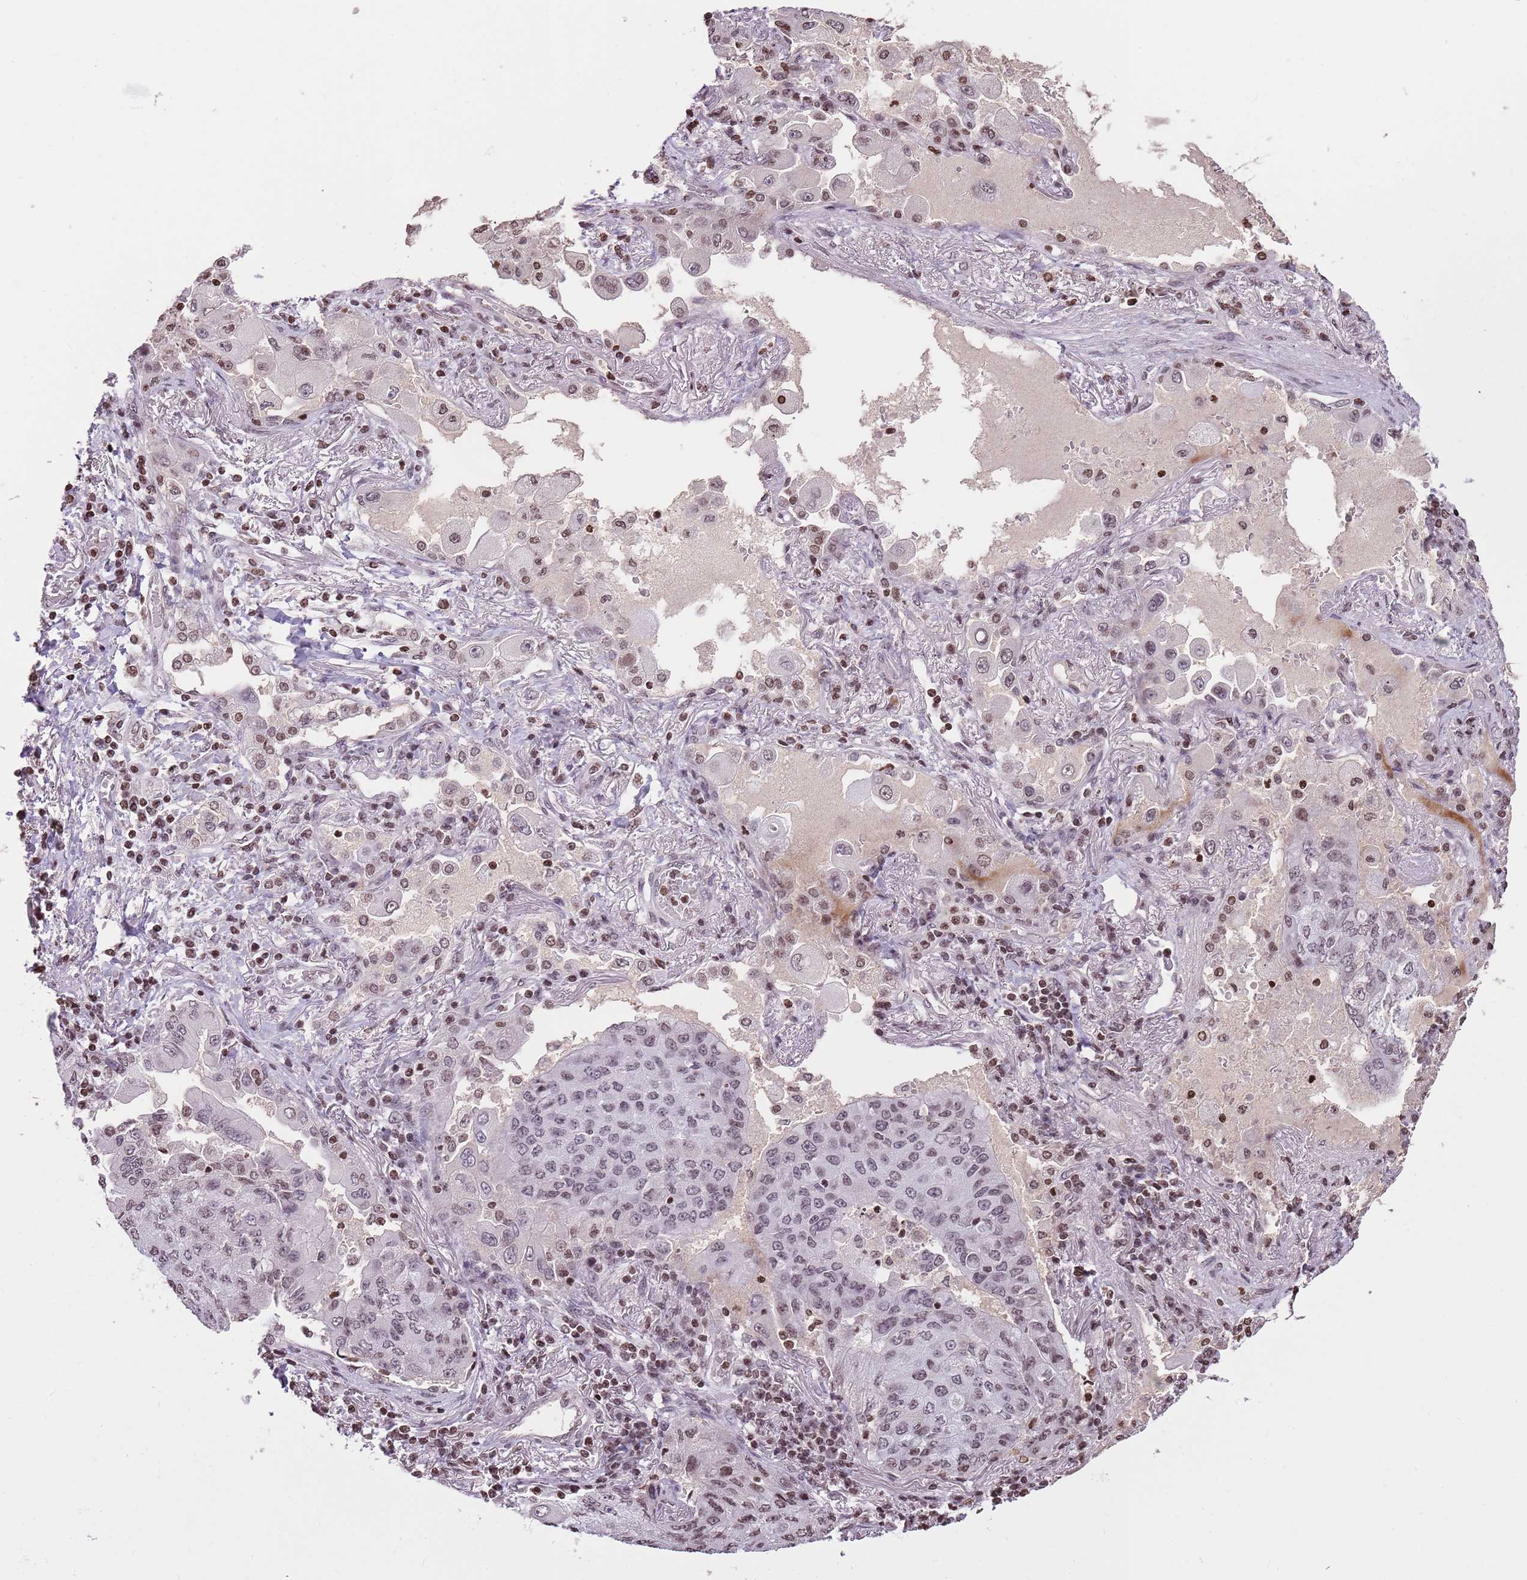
{"staining": {"intensity": "weak", "quantity": ">75%", "location": "nuclear"}, "tissue": "lung cancer", "cell_type": "Tumor cells", "image_type": "cancer", "snomed": [{"axis": "morphology", "description": "Squamous cell carcinoma, NOS"}, {"axis": "topography", "description": "Lung"}], "caption": "Squamous cell carcinoma (lung) tissue shows weak nuclear staining in approximately >75% of tumor cells, visualized by immunohistochemistry.", "gene": "KPNA3", "patient": {"sex": "male", "age": 74}}